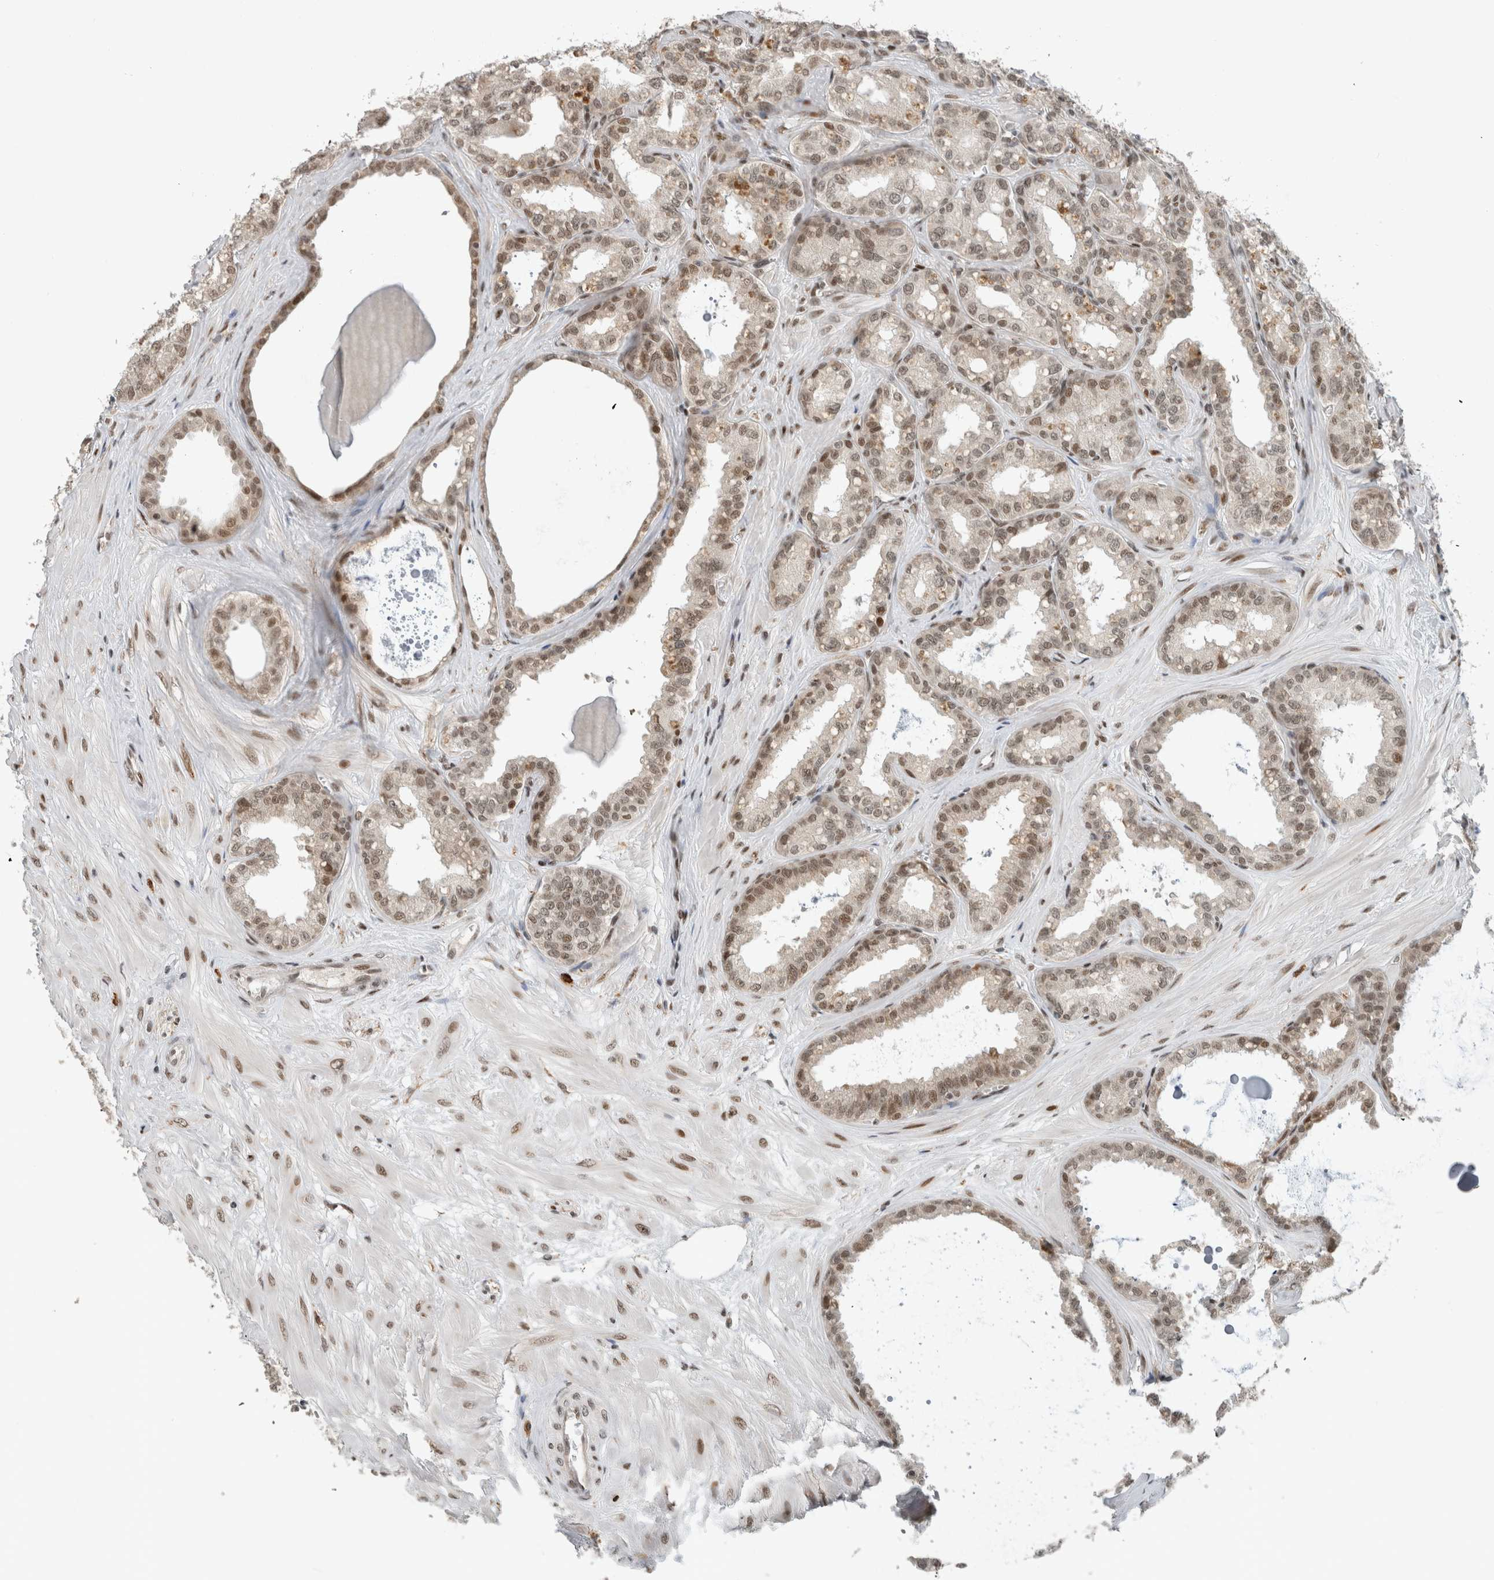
{"staining": {"intensity": "moderate", "quantity": ">75%", "location": "nuclear"}, "tissue": "seminal vesicle", "cell_type": "Glandular cells", "image_type": "normal", "snomed": [{"axis": "morphology", "description": "Normal tissue, NOS"}, {"axis": "topography", "description": "Prostate"}, {"axis": "topography", "description": "Seminal veicle"}], "caption": "Seminal vesicle stained with a brown dye reveals moderate nuclear positive positivity in about >75% of glandular cells.", "gene": "HNRNPR", "patient": {"sex": "male", "age": 51}}